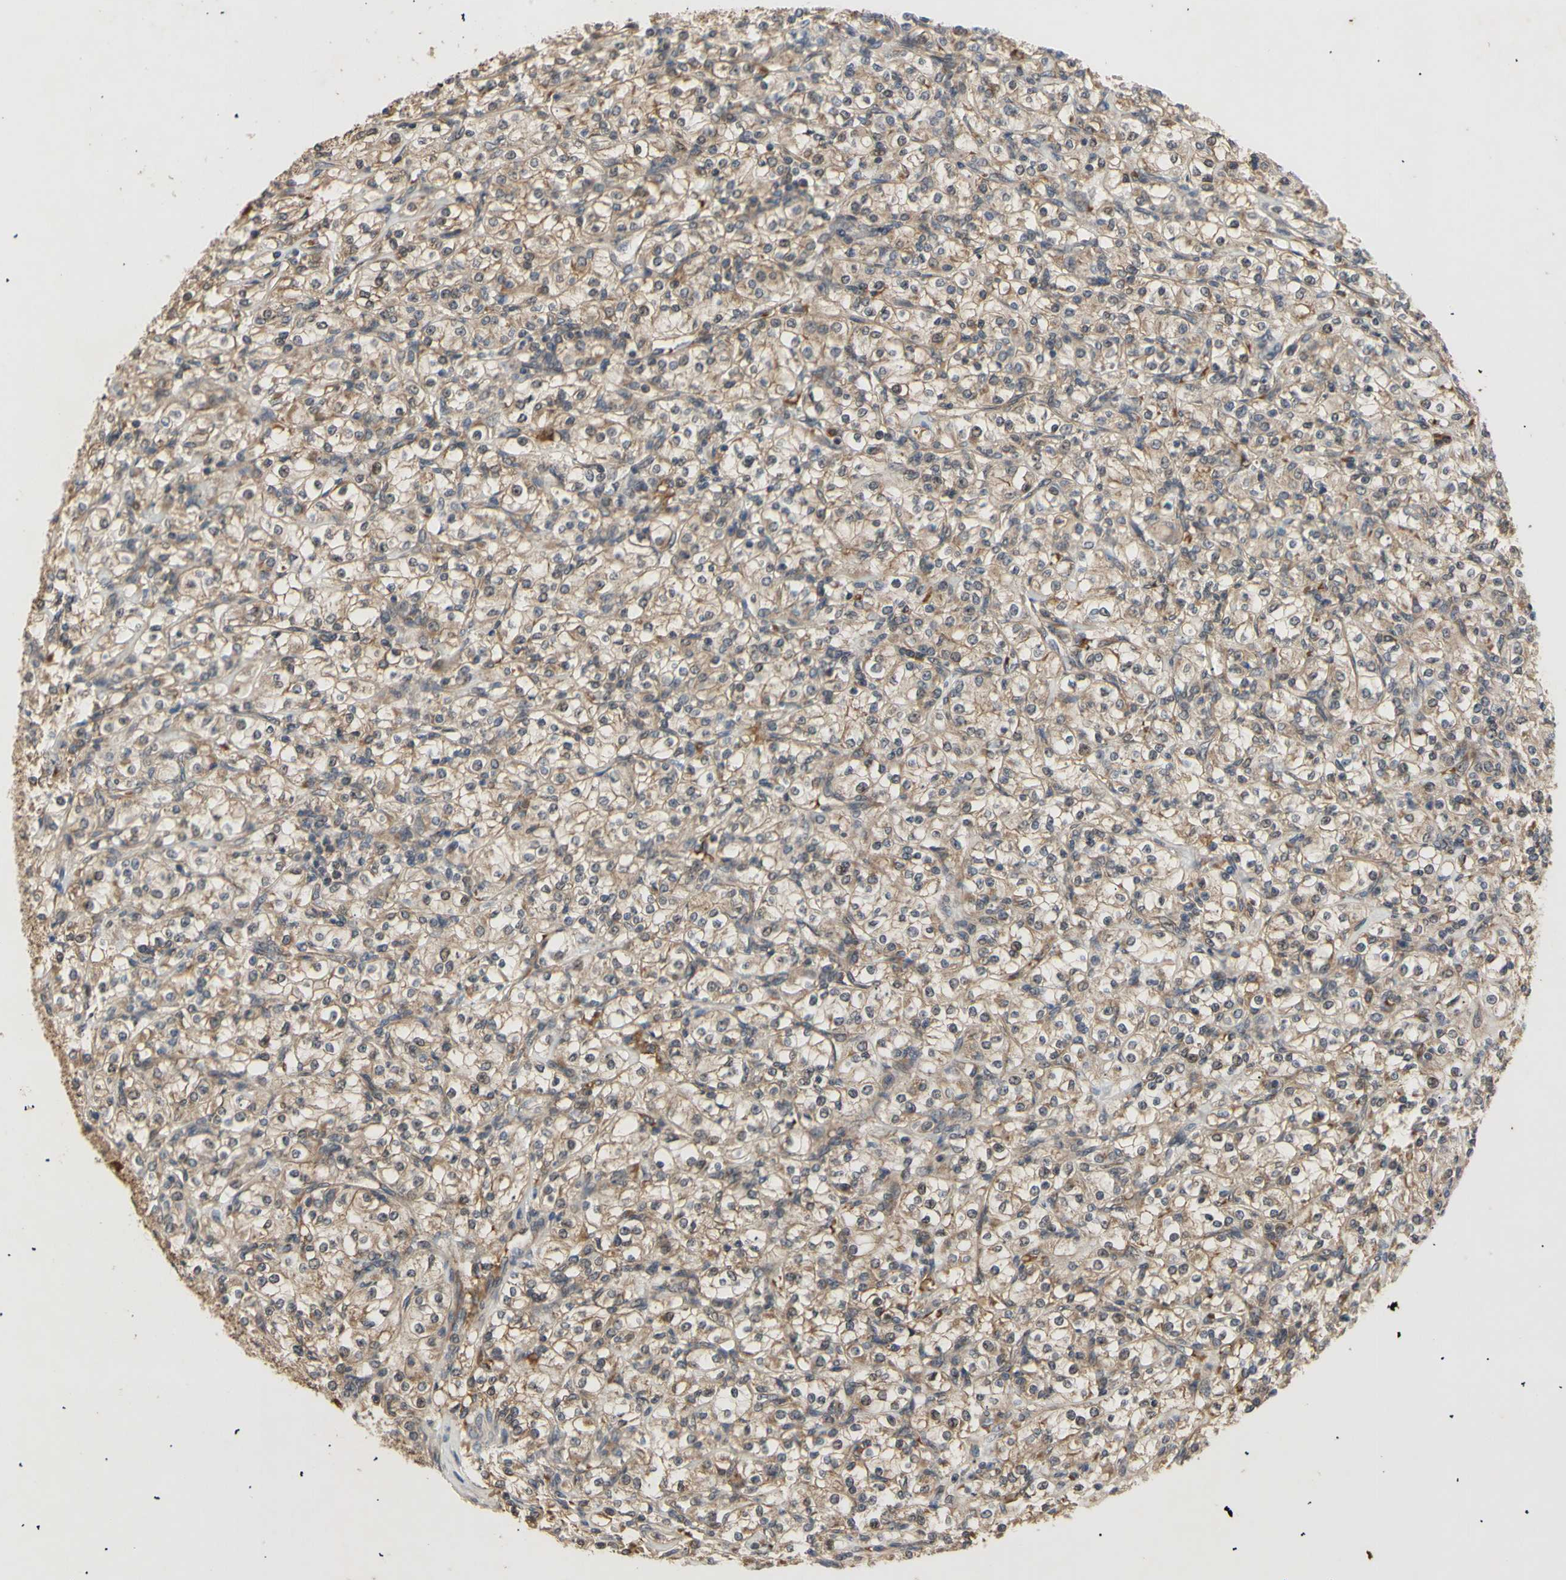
{"staining": {"intensity": "moderate", "quantity": ">75%", "location": "cytoplasmic/membranous"}, "tissue": "renal cancer", "cell_type": "Tumor cells", "image_type": "cancer", "snomed": [{"axis": "morphology", "description": "Adenocarcinoma, NOS"}, {"axis": "topography", "description": "Kidney"}], "caption": "Protein staining of renal cancer (adenocarcinoma) tissue exhibits moderate cytoplasmic/membranous expression in approximately >75% of tumor cells.", "gene": "PKN1", "patient": {"sex": "male", "age": 77}}